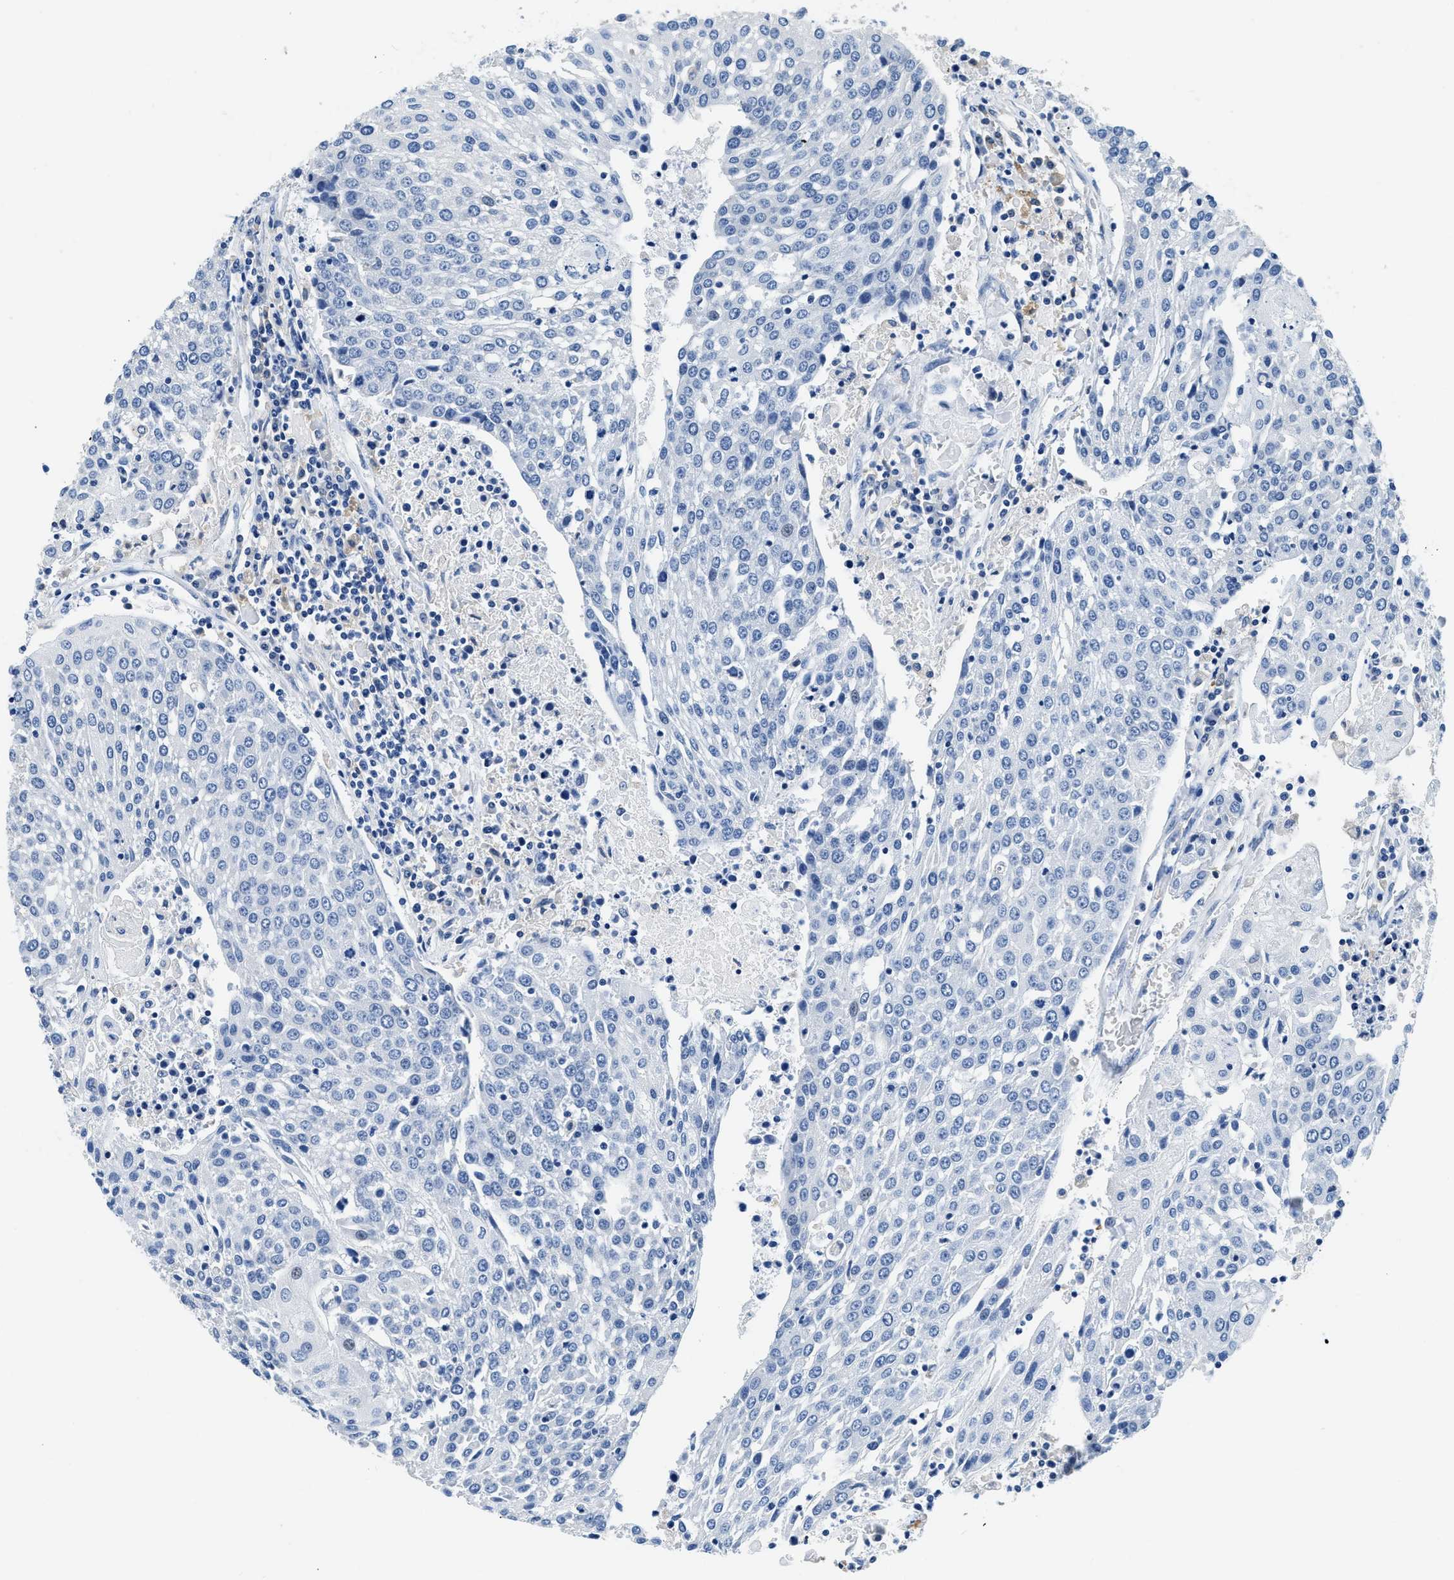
{"staining": {"intensity": "negative", "quantity": "none", "location": "none"}, "tissue": "urothelial cancer", "cell_type": "Tumor cells", "image_type": "cancer", "snomed": [{"axis": "morphology", "description": "Urothelial carcinoma, High grade"}, {"axis": "topography", "description": "Urinary bladder"}], "caption": "High-grade urothelial carcinoma was stained to show a protein in brown. There is no significant expression in tumor cells.", "gene": "ZDHHC13", "patient": {"sex": "female", "age": 85}}